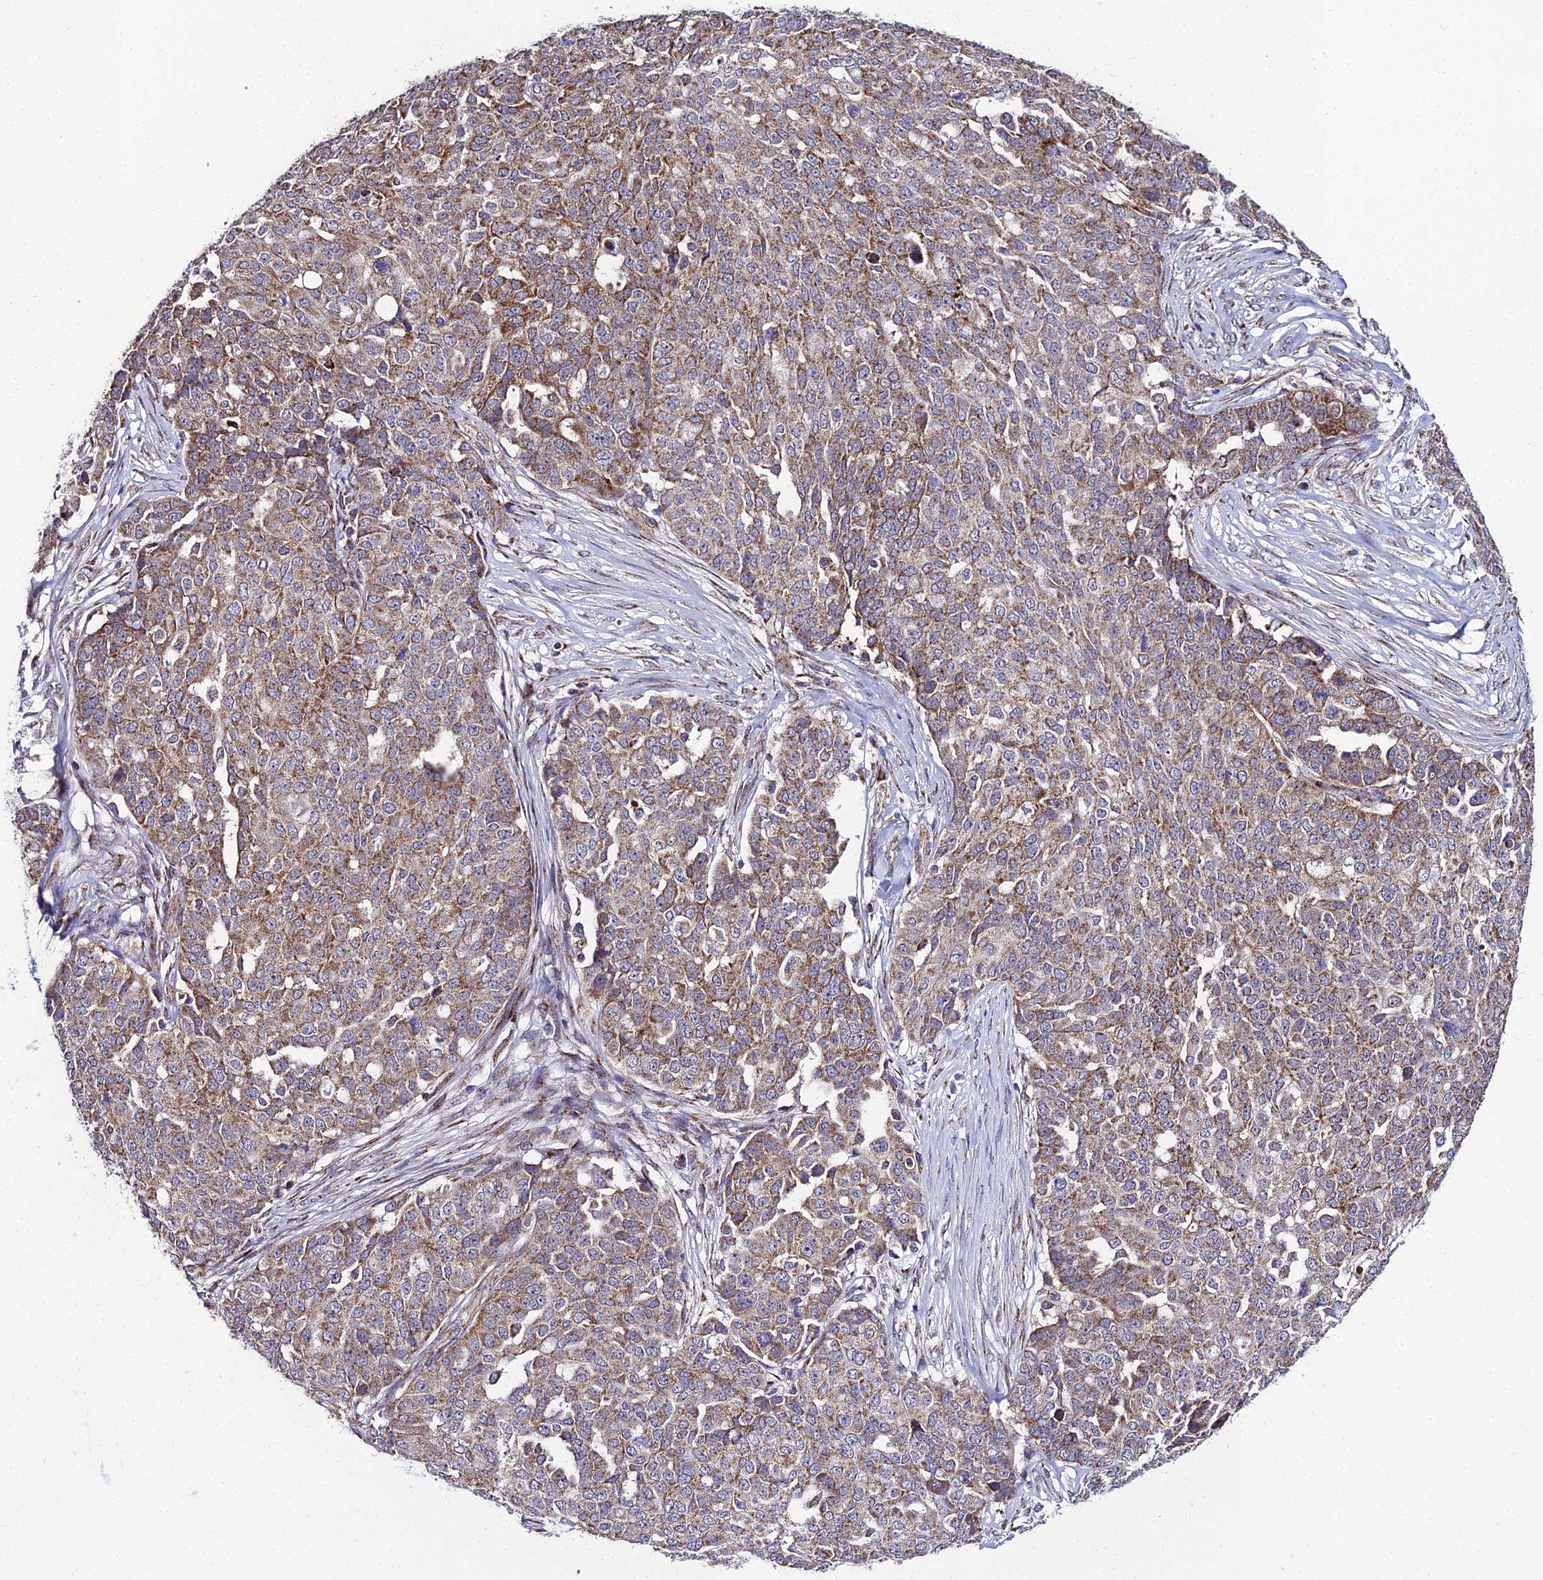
{"staining": {"intensity": "moderate", "quantity": ">75%", "location": "cytoplasmic/membranous"}, "tissue": "ovarian cancer", "cell_type": "Tumor cells", "image_type": "cancer", "snomed": [{"axis": "morphology", "description": "Cystadenocarcinoma, serous, NOS"}, {"axis": "topography", "description": "Soft tissue"}, {"axis": "topography", "description": "Ovary"}], "caption": "High-power microscopy captured an immunohistochemistry histopathology image of ovarian cancer (serous cystadenocarcinoma), revealing moderate cytoplasmic/membranous positivity in approximately >75% of tumor cells.", "gene": "PSMD2", "patient": {"sex": "female", "age": 57}}